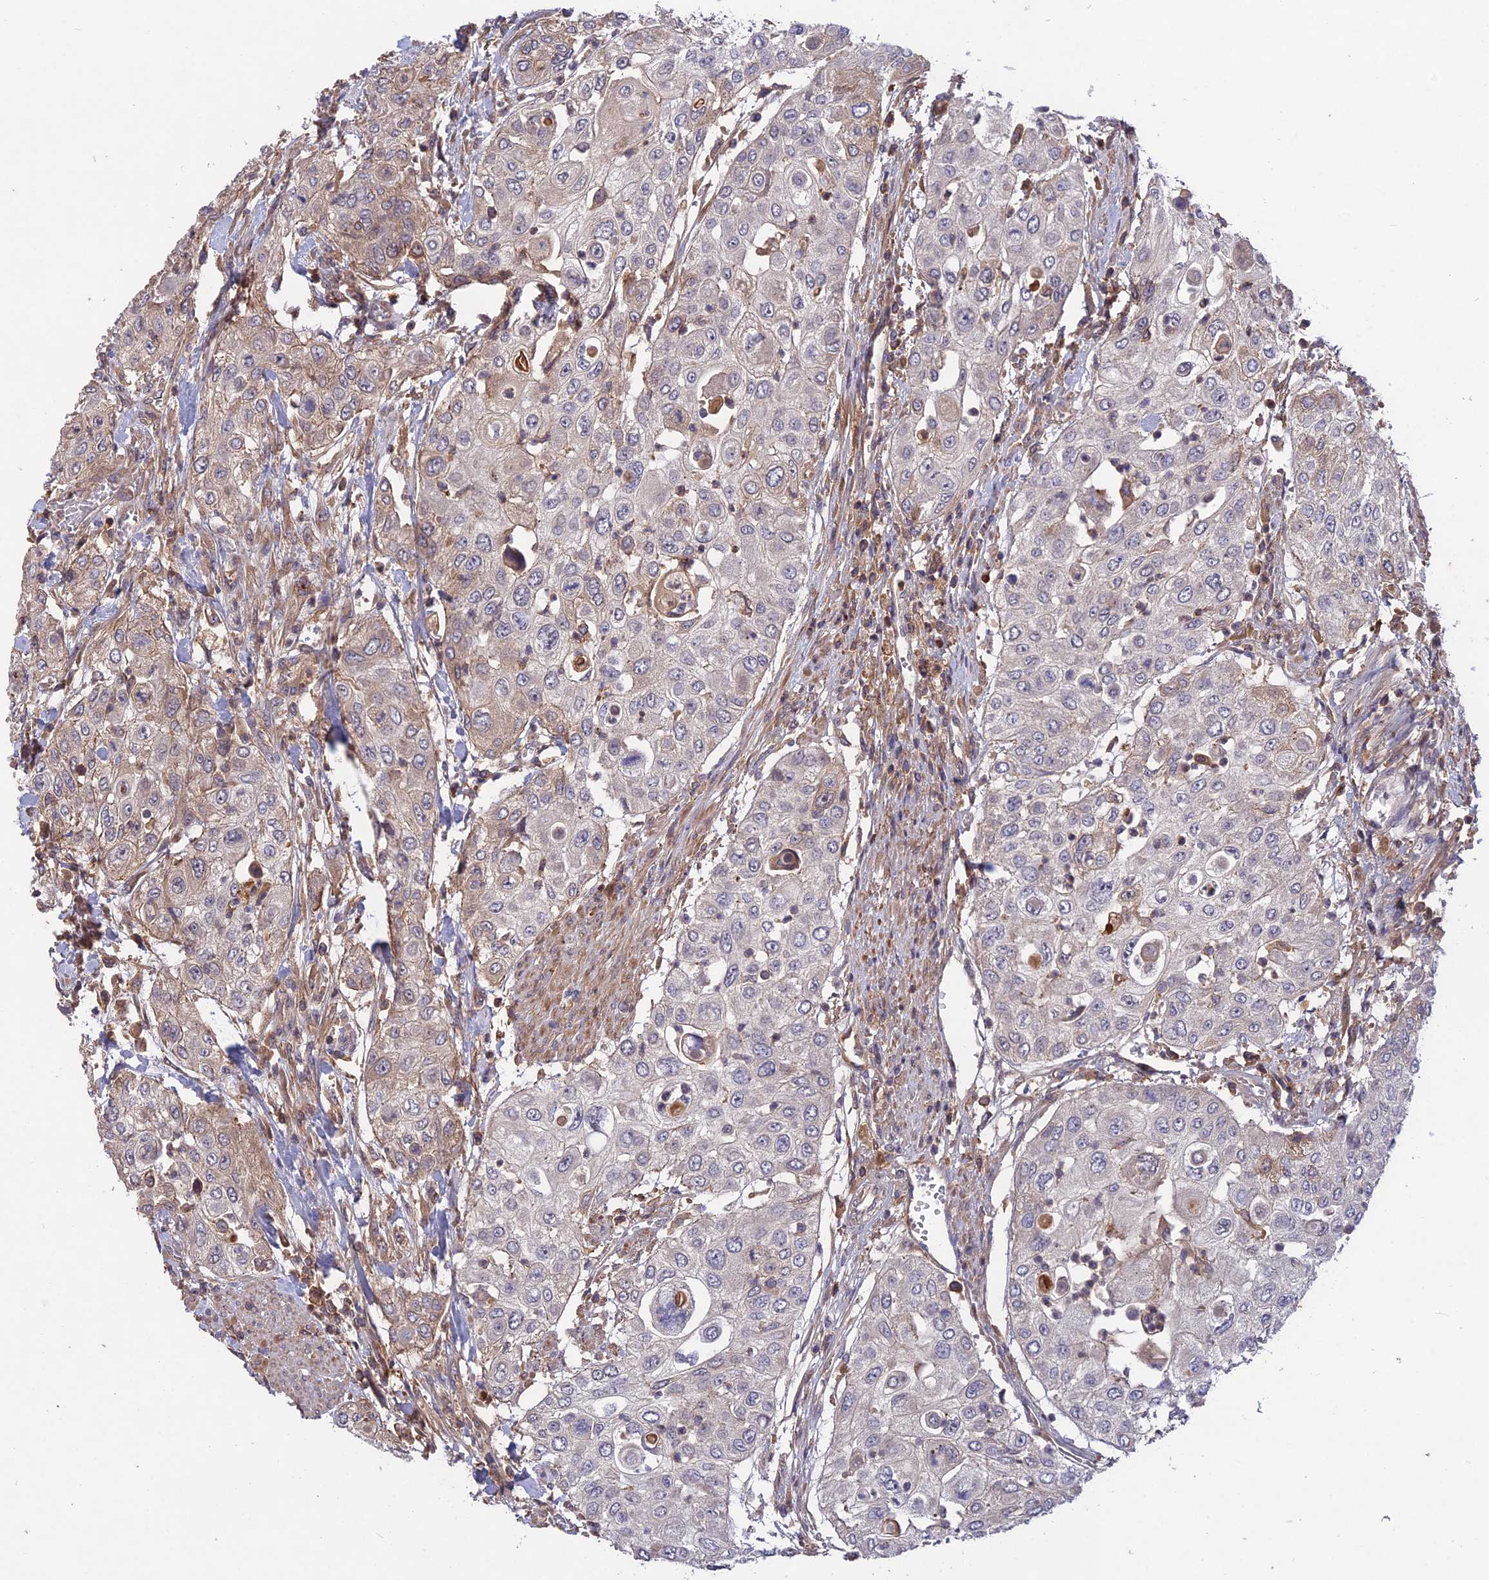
{"staining": {"intensity": "weak", "quantity": "<25%", "location": "cytoplasmic/membranous"}, "tissue": "urothelial cancer", "cell_type": "Tumor cells", "image_type": "cancer", "snomed": [{"axis": "morphology", "description": "Urothelial carcinoma, High grade"}, {"axis": "topography", "description": "Urinary bladder"}], "caption": "This is an immunohistochemistry (IHC) histopathology image of high-grade urothelial carcinoma. There is no staining in tumor cells.", "gene": "ADO", "patient": {"sex": "female", "age": 79}}